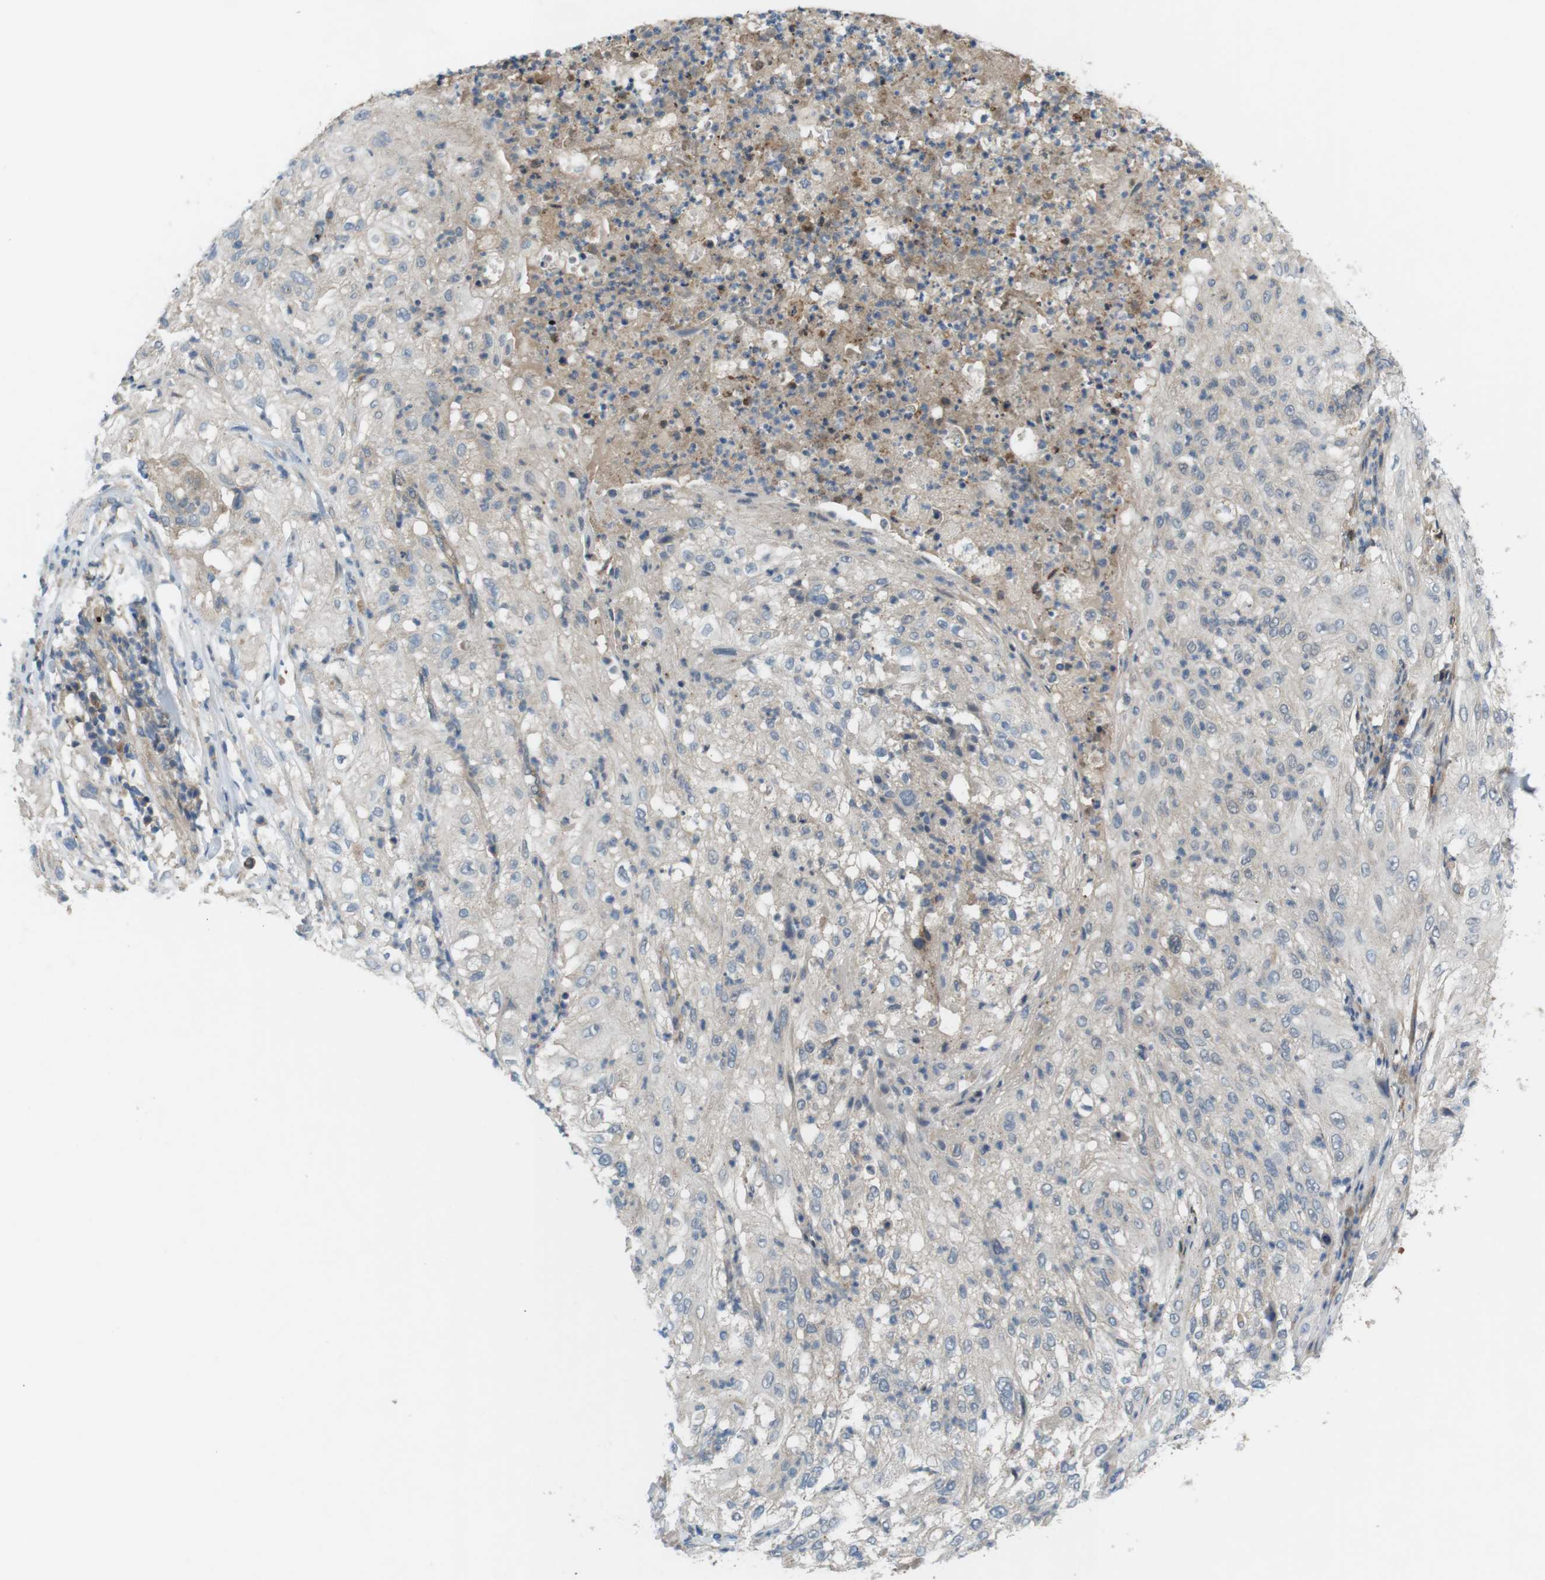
{"staining": {"intensity": "negative", "quantity": "none", "location": "none"}, "tissue": "lung cancer", "cell_type": "Tumor cells", "image_type": "cancer", "snomed": [{"axis": "morphology", "description": "Inflammation, NOS"}, {"axis": "morphology", "description": "Squamous cell carcinoma, NOS"}, {"axis": "topography", "description": "Lymph node"}, {"axis": "topography", "description": "Soft tissue"}, {"axis": "topography", "description": "Lung"}], "caption": "Immunohistochemical staining of lung cancer (squamous cell carcinoma) reveals no significant staining in tumor cells.", "gene": "DDAH2", "patient": {"sex": "male", "age": 66}}